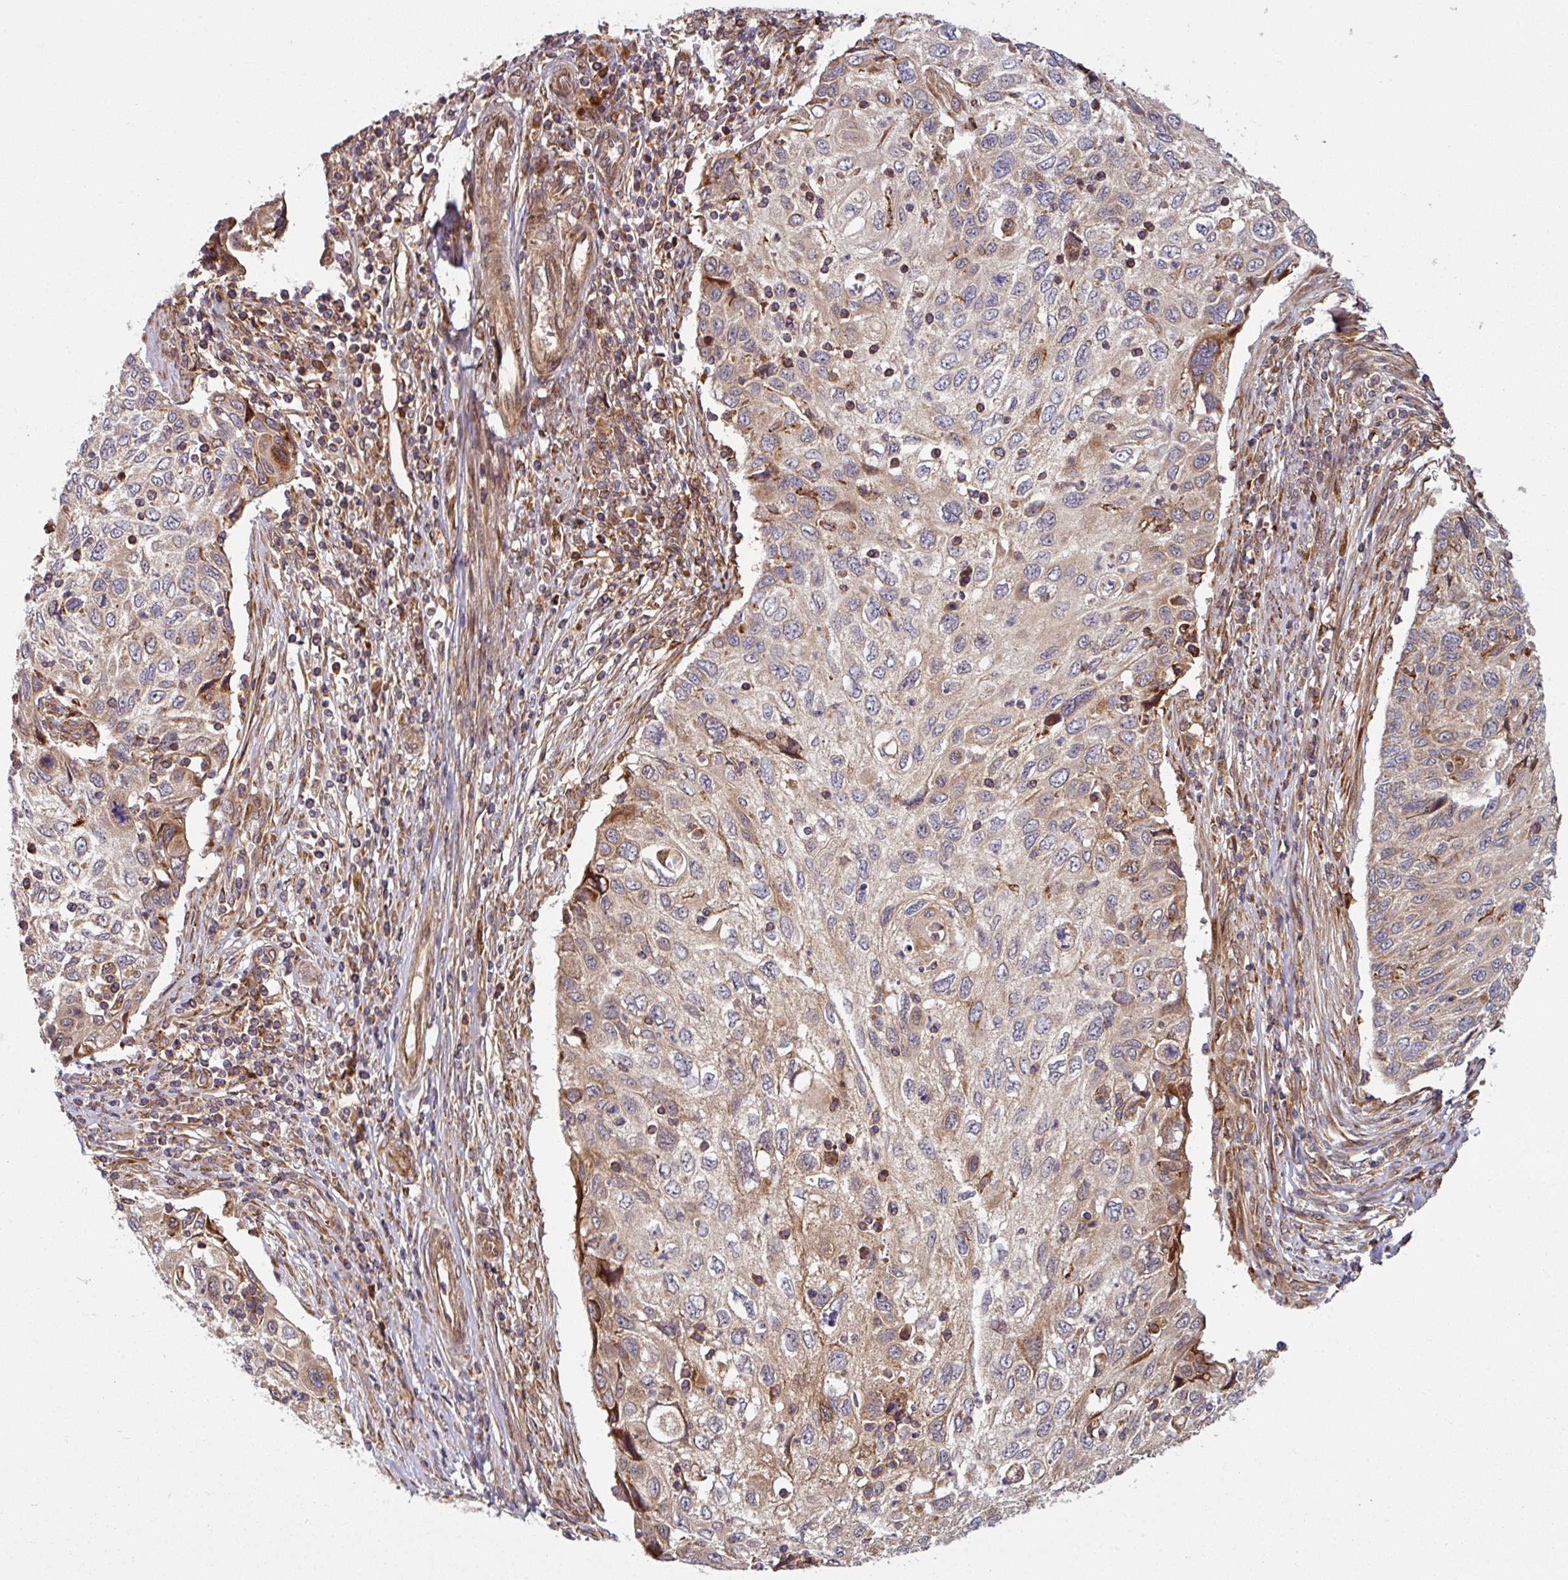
{"staining": {"intensity": "moderate", "quantity": "<25%", "location": "cytoplasmic/membranous"}, "tissue": "cervical cancer", "cell_type": "Tumor cells", "image_type": "cancer", "snomed": [{"axis": "morphology", "description": "Squamous cell carcinoma, NOS"}, {"axis": "topography", "description": "Cervix"}], "caption": "This photomicrograph demonstrates squamous cell carcinoma (cervical) stained with IHC to label a protein in brown. The cytoplasmic/membranous of tumor cells show moderate positivity for the protein. Nuclei are counter-stained blue.", "gene": "RAB5A", "patient": {"sex": "female", "age": 70}}